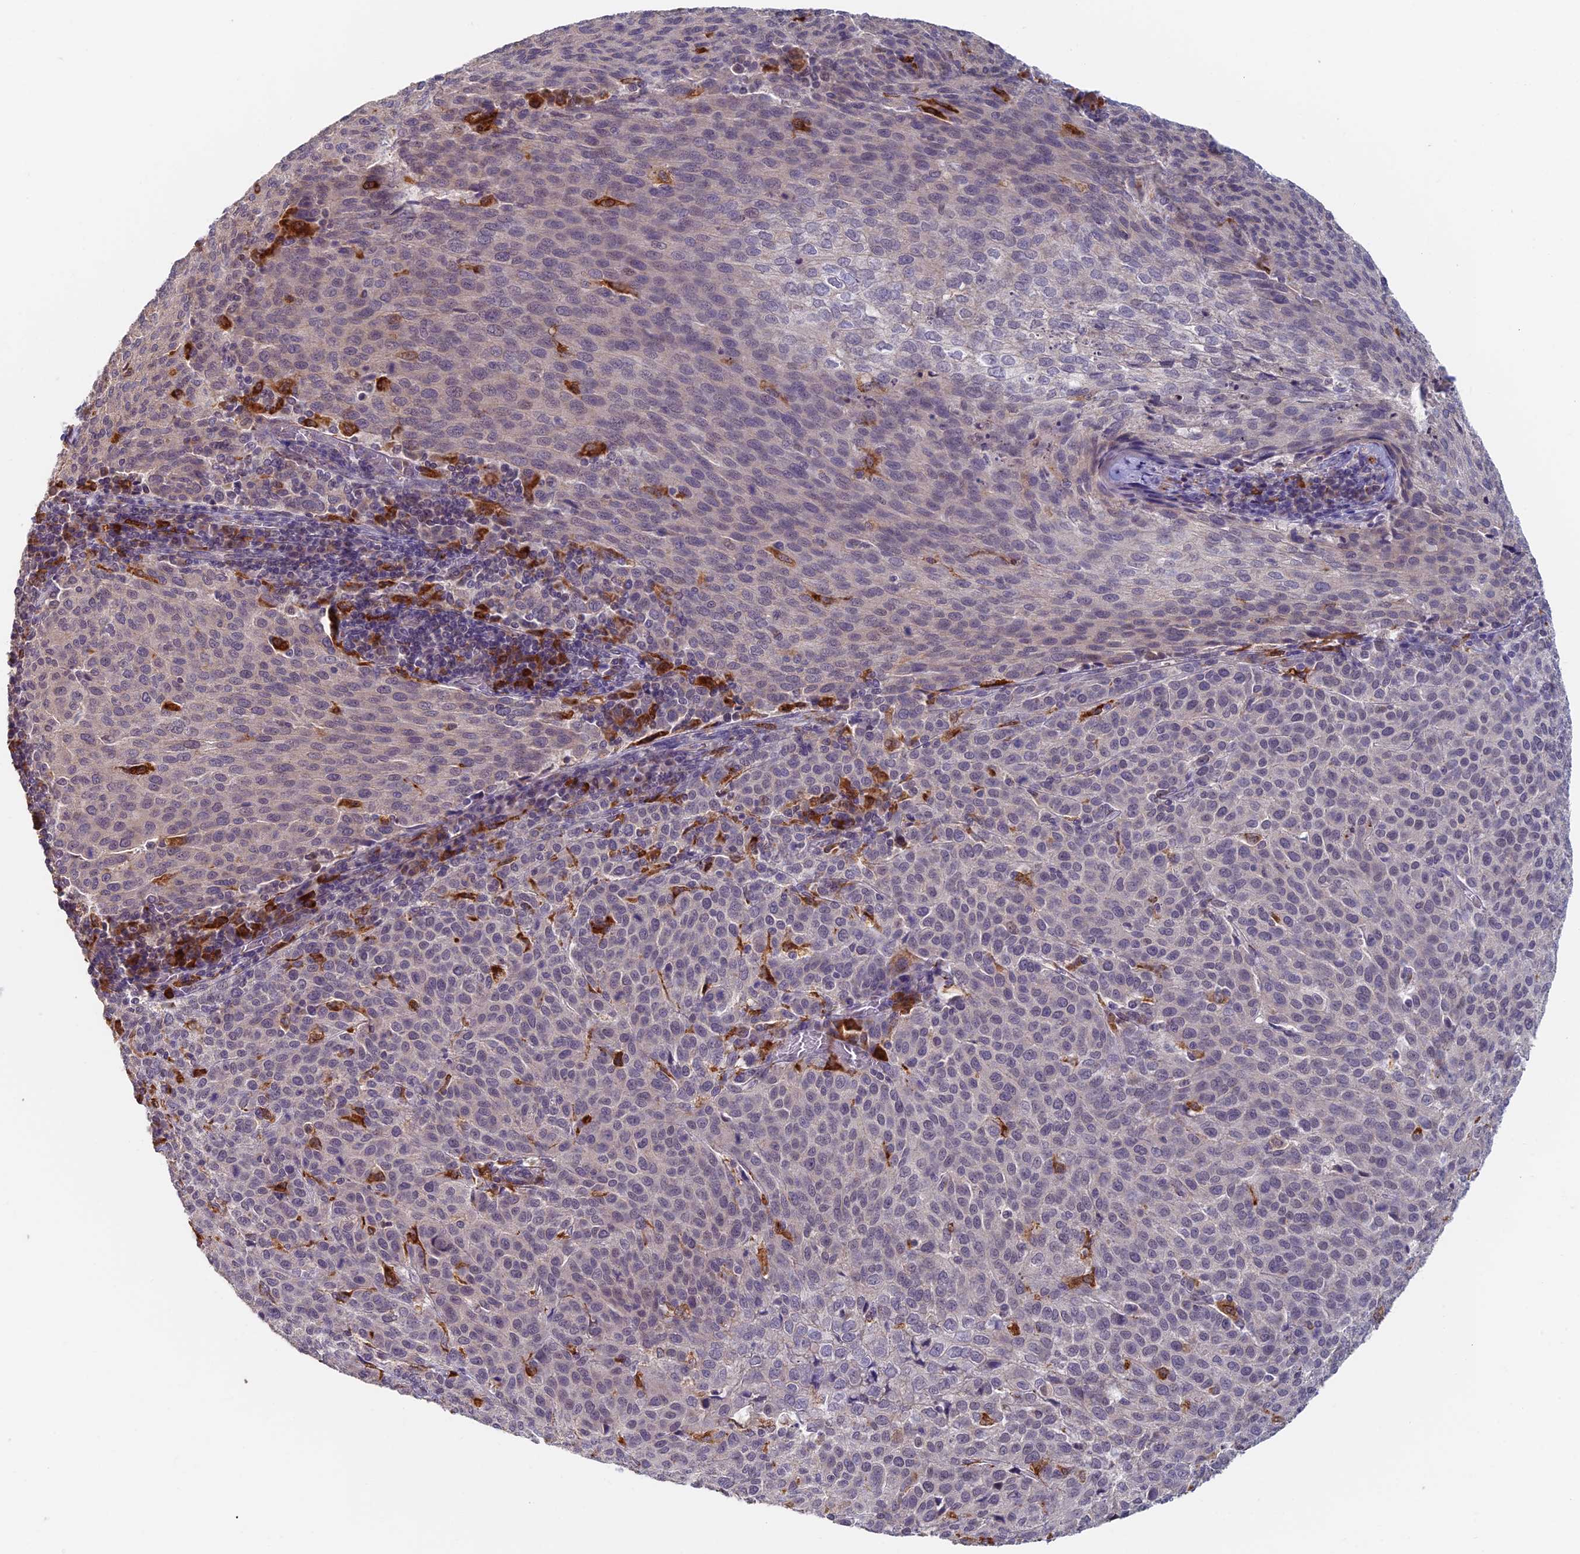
{"staining": {"intensity": "negative", "quantity": "none", "location": "none"}, "tissue": "cervical cancer", "cell_type": "Tumor cells", "image_type": "cancer", "snomed": [{"axis": "morphology", "description": "Squamous cell carcinoma, NOS"}, {"axis": "topography", "description": "Cervix"}], "caption": "DAB immunohistochemical staining of human cervical cancer (squamous cell carcinoma) exhibits no significant staining in tumor cells.", "gene": "GPATCH1", "patient": {"sex": "female", "age": 46}}